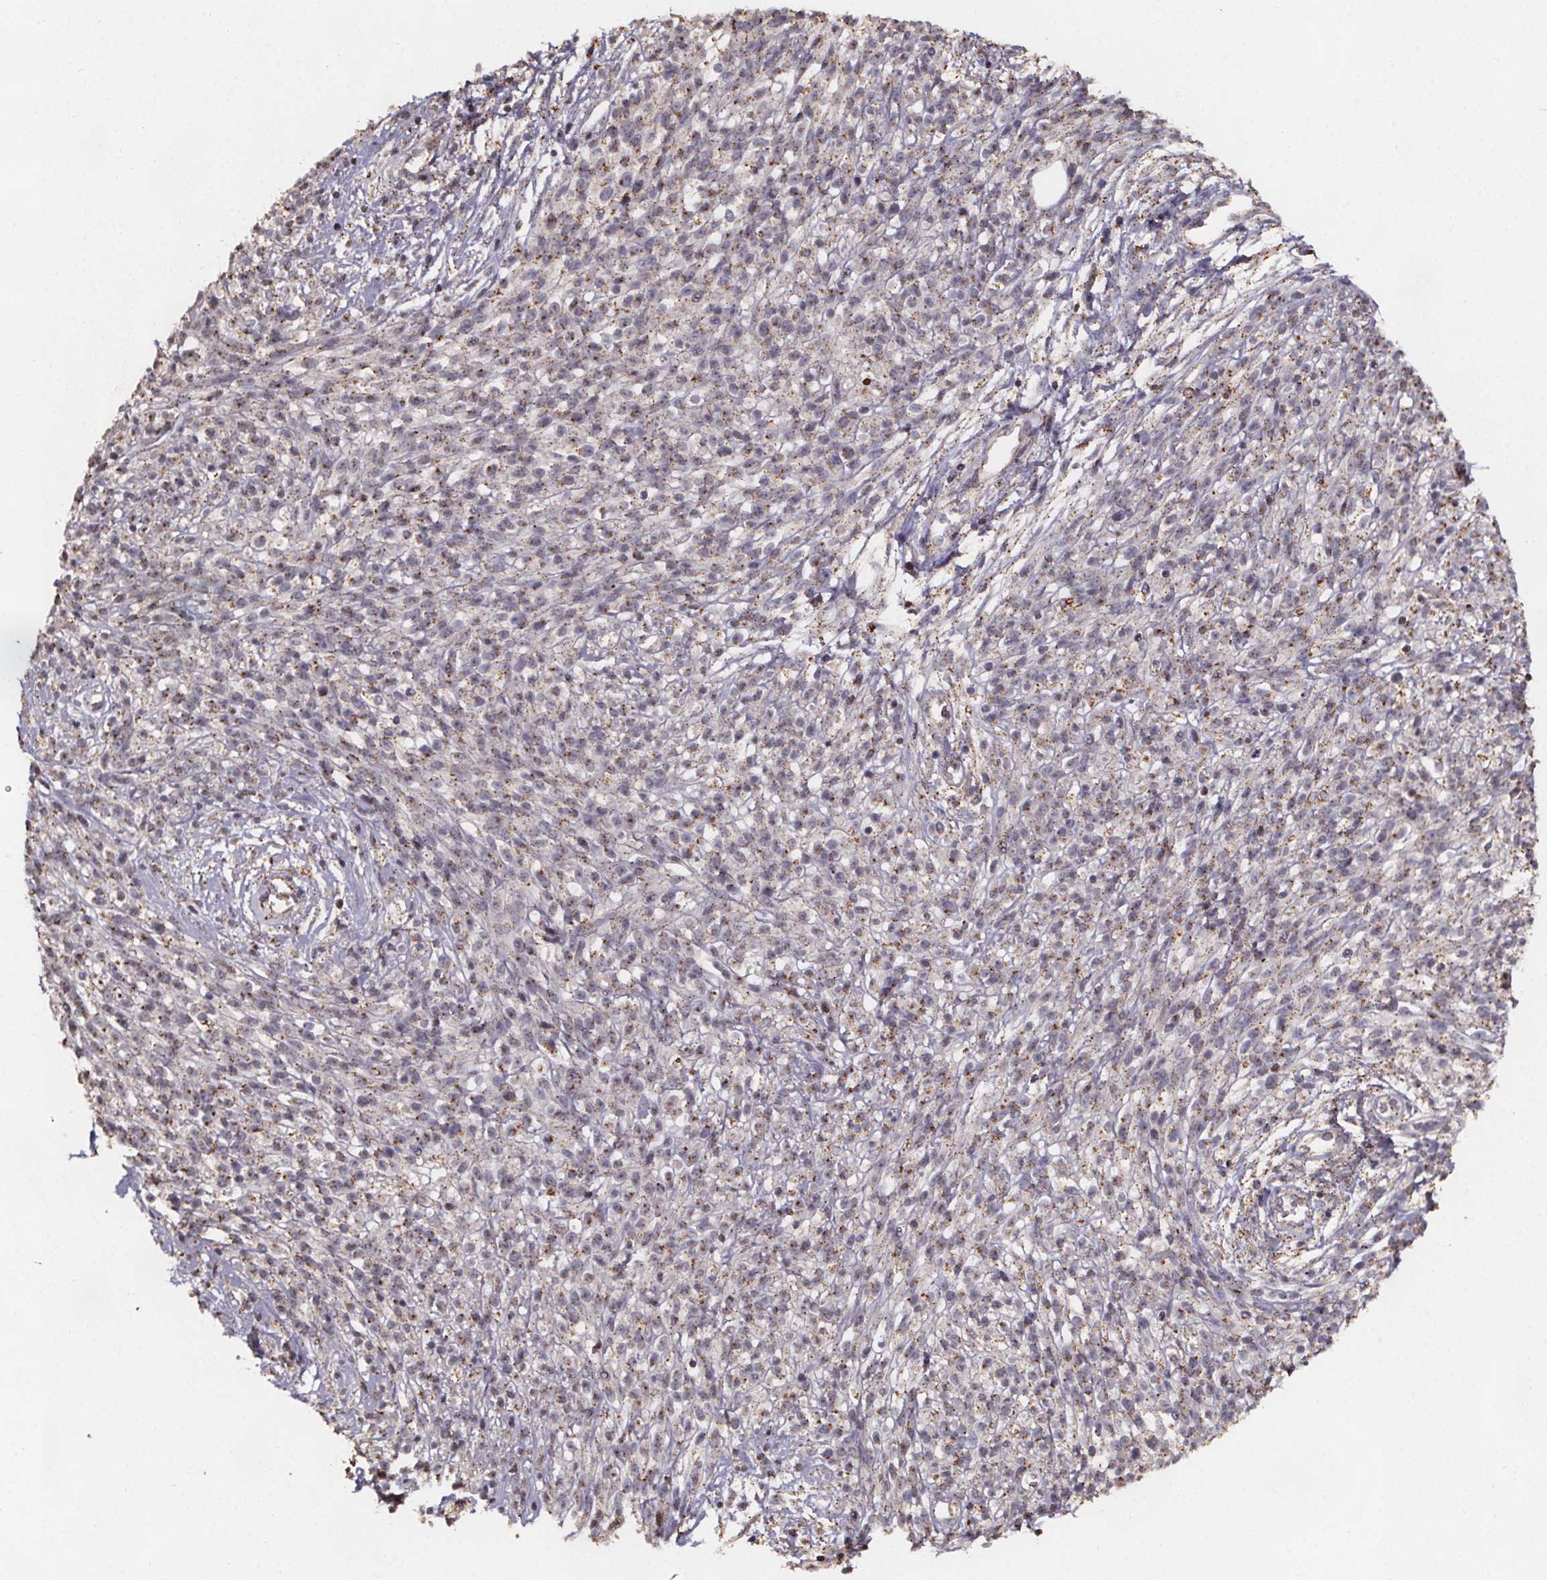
{"staining": {"intensity": "moderate", "quantity": "25%-75%", "location": "cytoplasmic/membranous"}, "tissue": "melanoma", "cell_type": "Tumor cells", "image_type": "cancer", "snomed": [{"axis": "morphology", "description": "Malignant melanoma, NOS"}, {"axis": "topography", "description": "Skin"}, {"axis": "topography", "description": "Skin of trunk"}], "caption": "Immunohistochemistry (IHC) (DAB (3,3'-diaminobenzidine)) staining of human malignant melanoma displays moderate cytoplasmic/membranous protein positivity in about 25%-75% of tumor cells.", "gene": "ZNF879", "patient": {"sex": "male", "age": 74}}